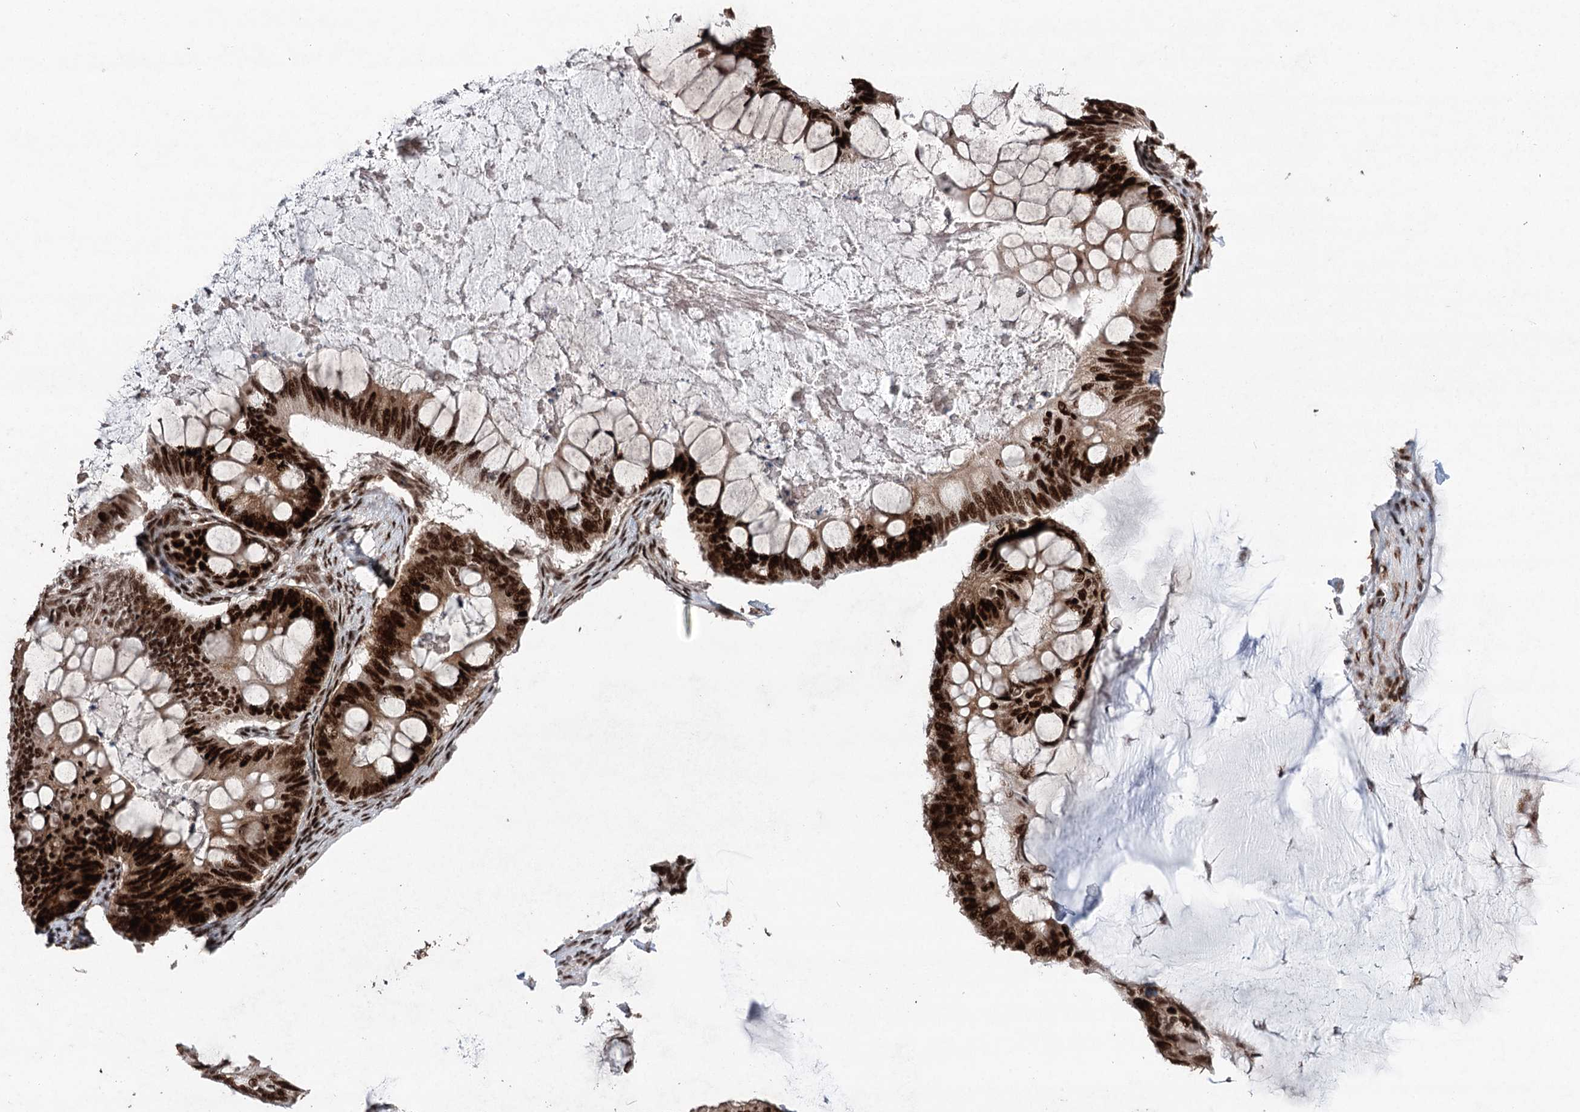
{"staining": {"intensity": "strong", "quantity": ">75%", "location": "nuclear"}, "tissue": "ovarian cancer", "cell_type": "Tumor cells", "image_type": "cancer", "snomed": [{"axis": "morphology", "description": "Cystadenocarcinoma, mucinous, NOS"}, {"axis": "topography", "description": "Ovary"}], "caption": "About >75% of tumor cells in human ovarian cancer (mucinous cystadenocarcinoma) show strong nuclear protein staining as visualized by brown immunohistochemical staining.", "gene": "PDCD4", "patient": {"sex": "female", "age": 61}}